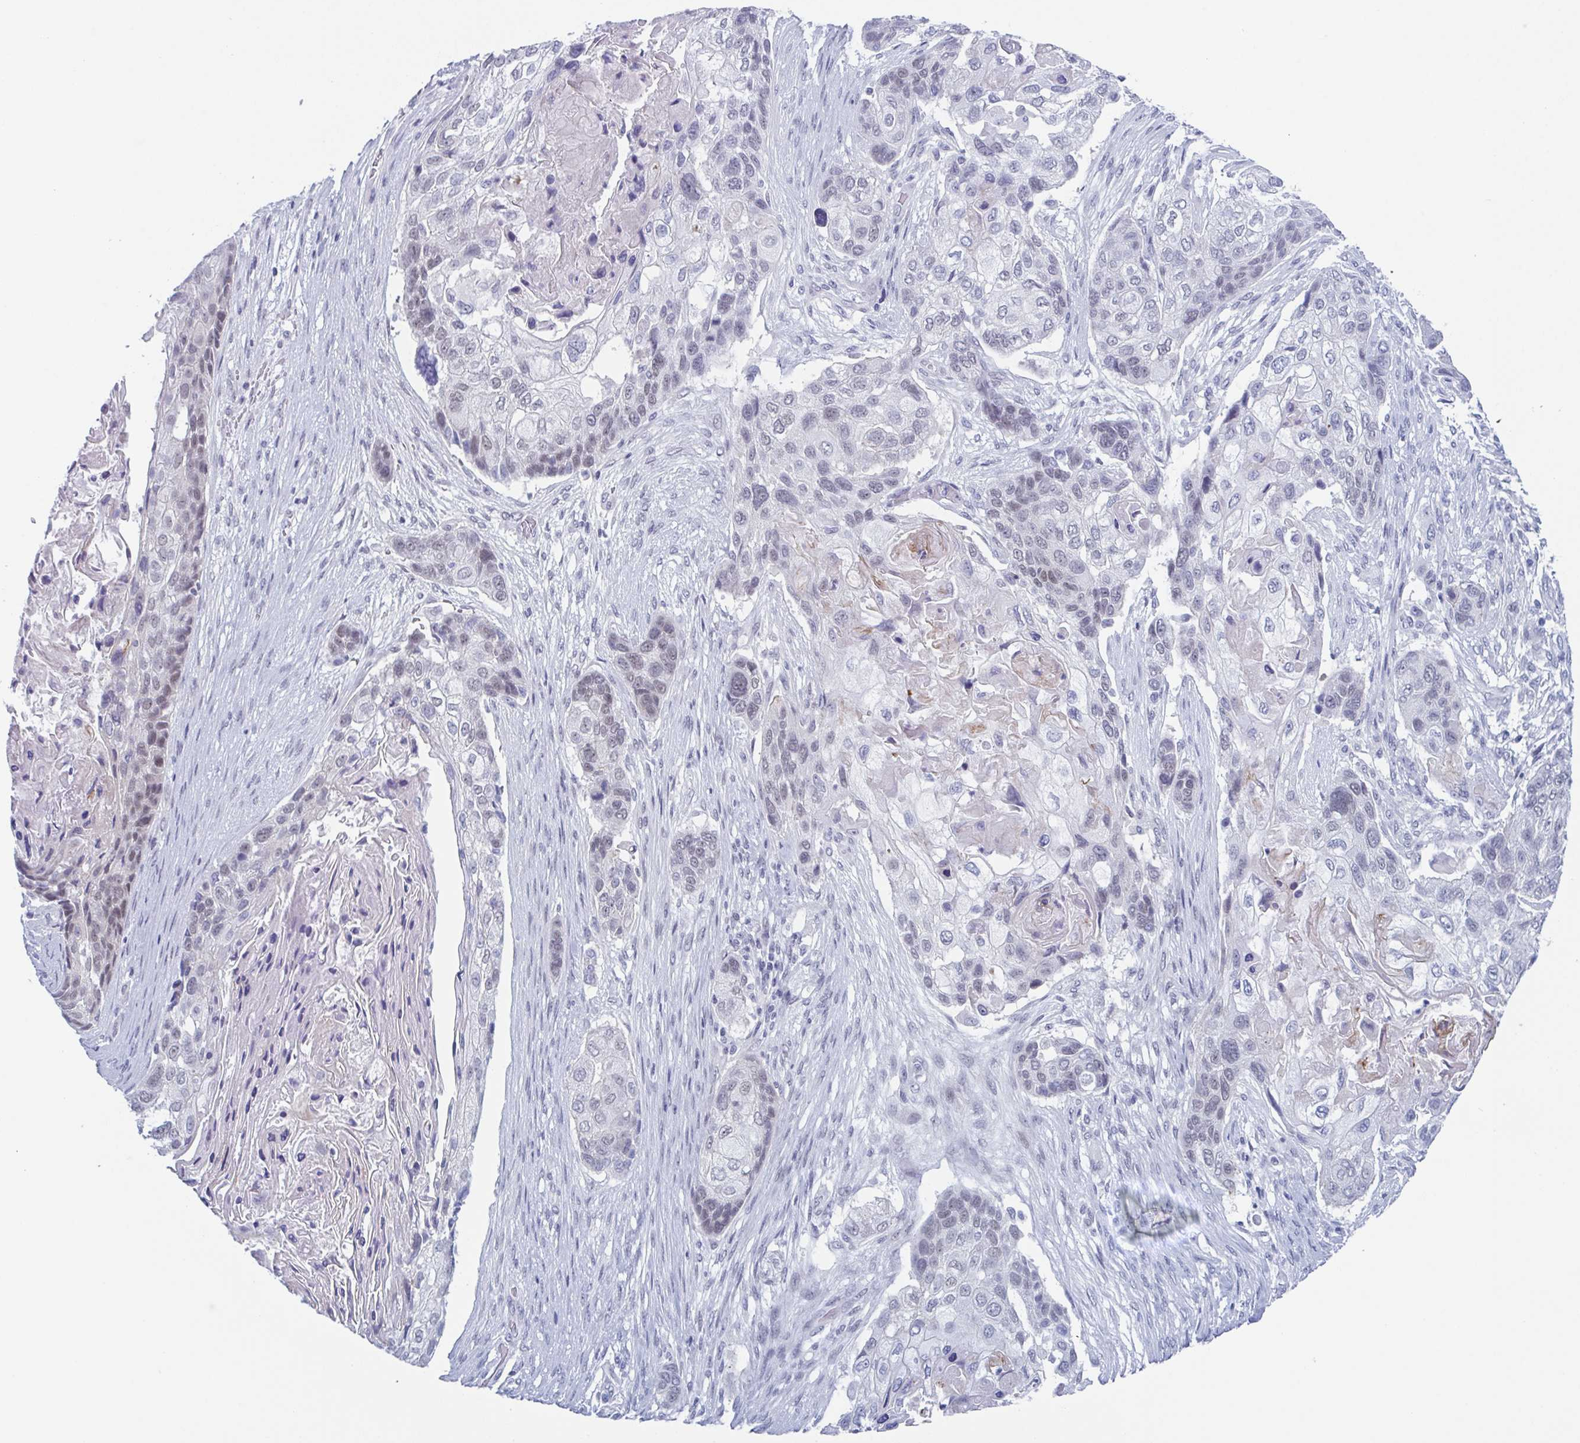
{"staining": {"intensity": "negative", "quantity": "none", "location": "none"}, "tissue": "lung cancer", "cell_type": "Tumor cells", "image_type": "cancer", "snomed": [{"axis": "morphology", "description": "Squamous cell carcinoma, NOS"}, {"axis": "topography", "description": "Lung"}], "caption": "Lung squamous cell carcinoma was stained to show a protein in brown. There is no significant positivity in tumor cells. (DAB IHC, high magnification).", "gene": "ZFP64", "patient": {"sex": "male", "age": 69}}